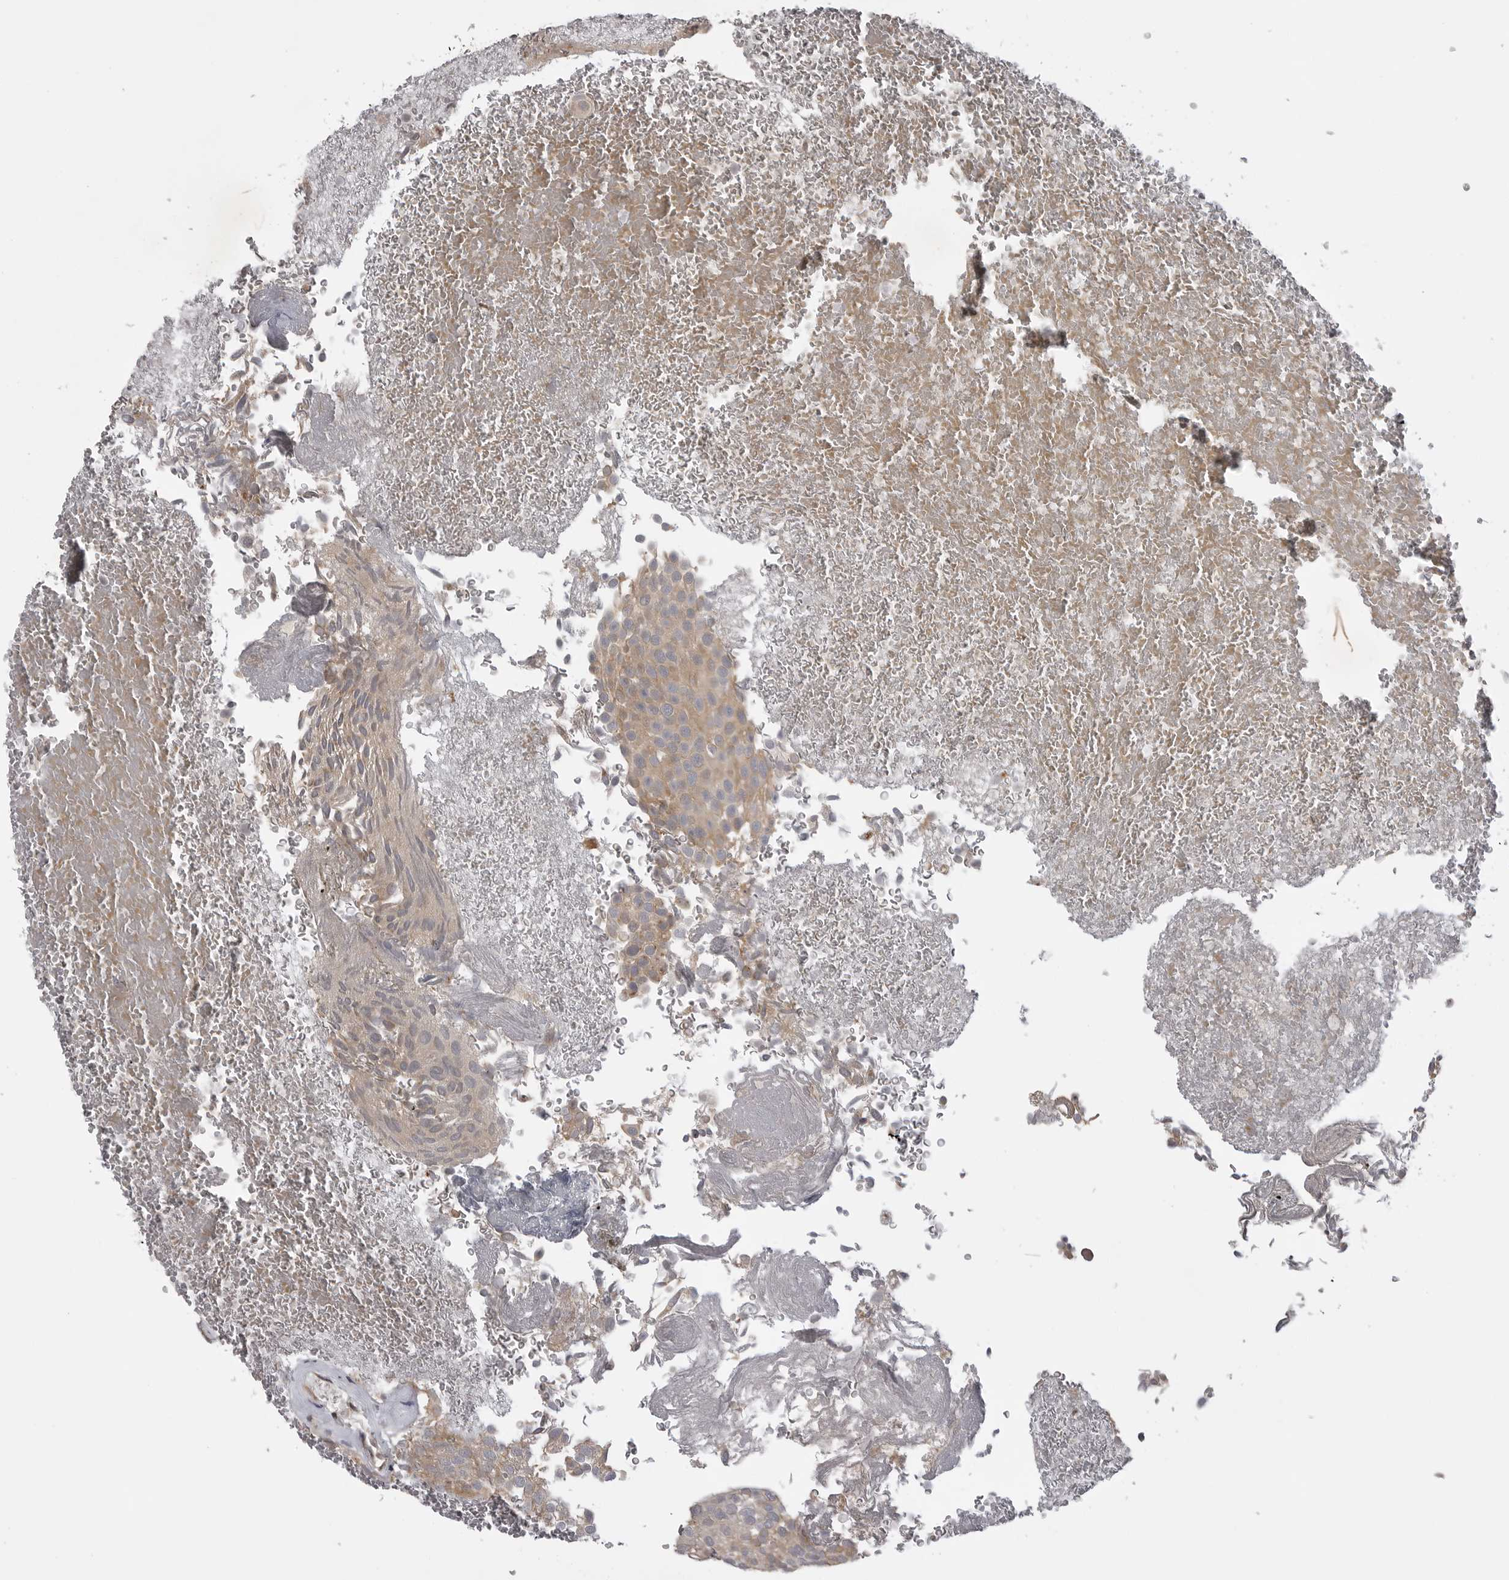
{"staining": {"intensity": "weak", "quantity": ">75%", "location": "cytoplasmic/membranous"}, "tissue": "urothelial cancer", "cell_type": "Tumor cells", "image_type": "cancer", "snomed": [{"axis": "morphology", "description": "Urothelial carcinoma, Low grade"}, {"axis": "topography", "description": "Urinary bladder"}], "caption": "Immunohistochemical staining of low-grade urothelial carcinoma demonstrates weak cytoplasmic/membranous protein staining in about >75% of tumor cells. The staining was performed using DAB (3,3'-diaminobenzidine) to visualize the protein expression in brown, while the nuclei were stained in blue with hematoxylin (Magnification: 20x).", "gene": "LRRC45", "patient": {"sex": "male", "age": 78}}